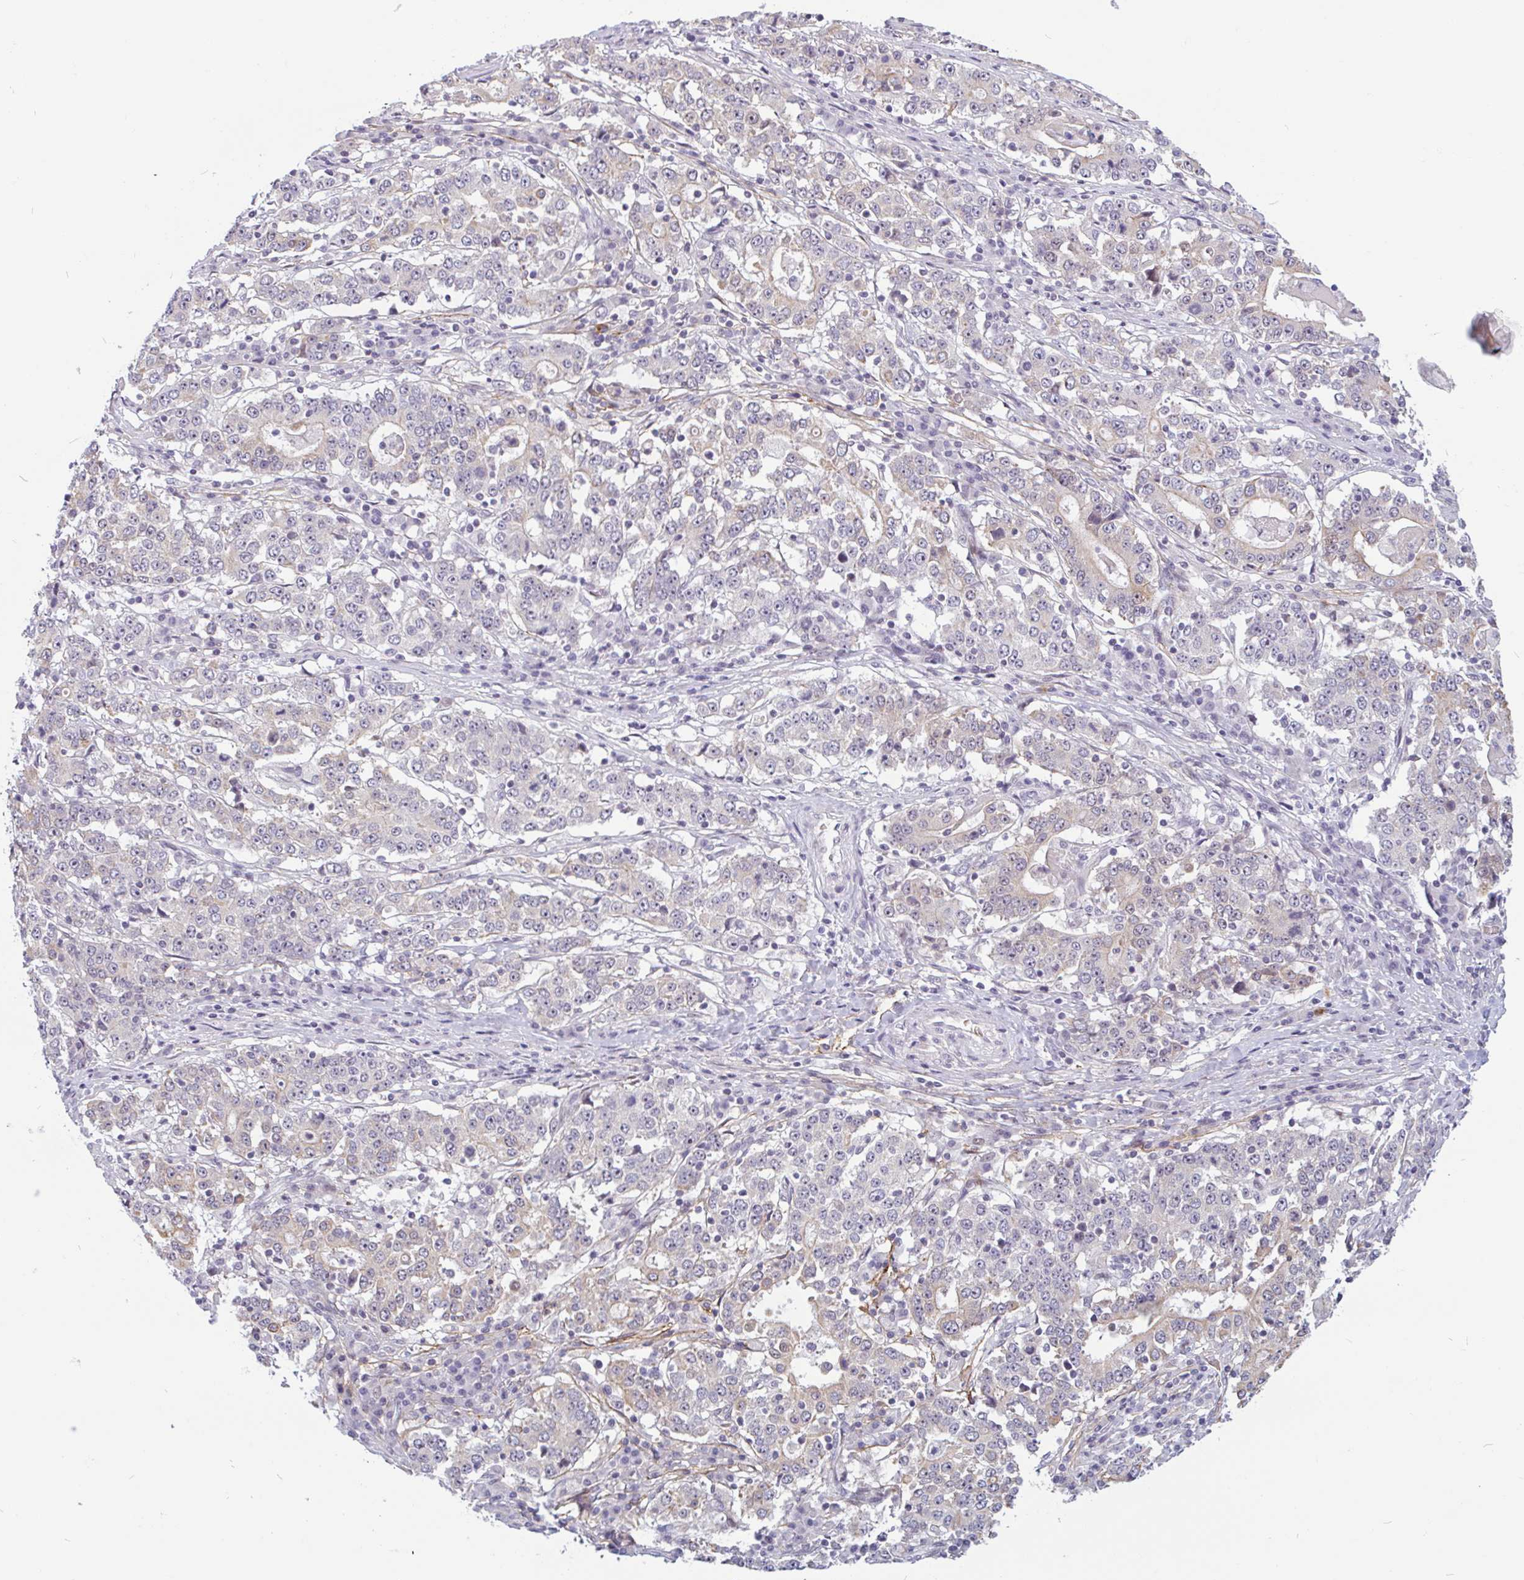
{"staining": {"intensity": "negative", "quantity": "none", "location": "none"}, "tissue": "stomach cancer", "cell_type": "Tumor cells", "image_type": "cancer", "snomed": [{"axis": "morphology", "description": "Adenocarcinoma, NOS"}, {"axis": "topography", "description": "Stomach"}], "caption": "Image shows no protein positivity in tumor cells of stomach cancer tissue. (Brightfield microscopy of DAB IHC at high magnification).", "gene": "TMEM119", "patient": {"sex": "male", "age": 59}}